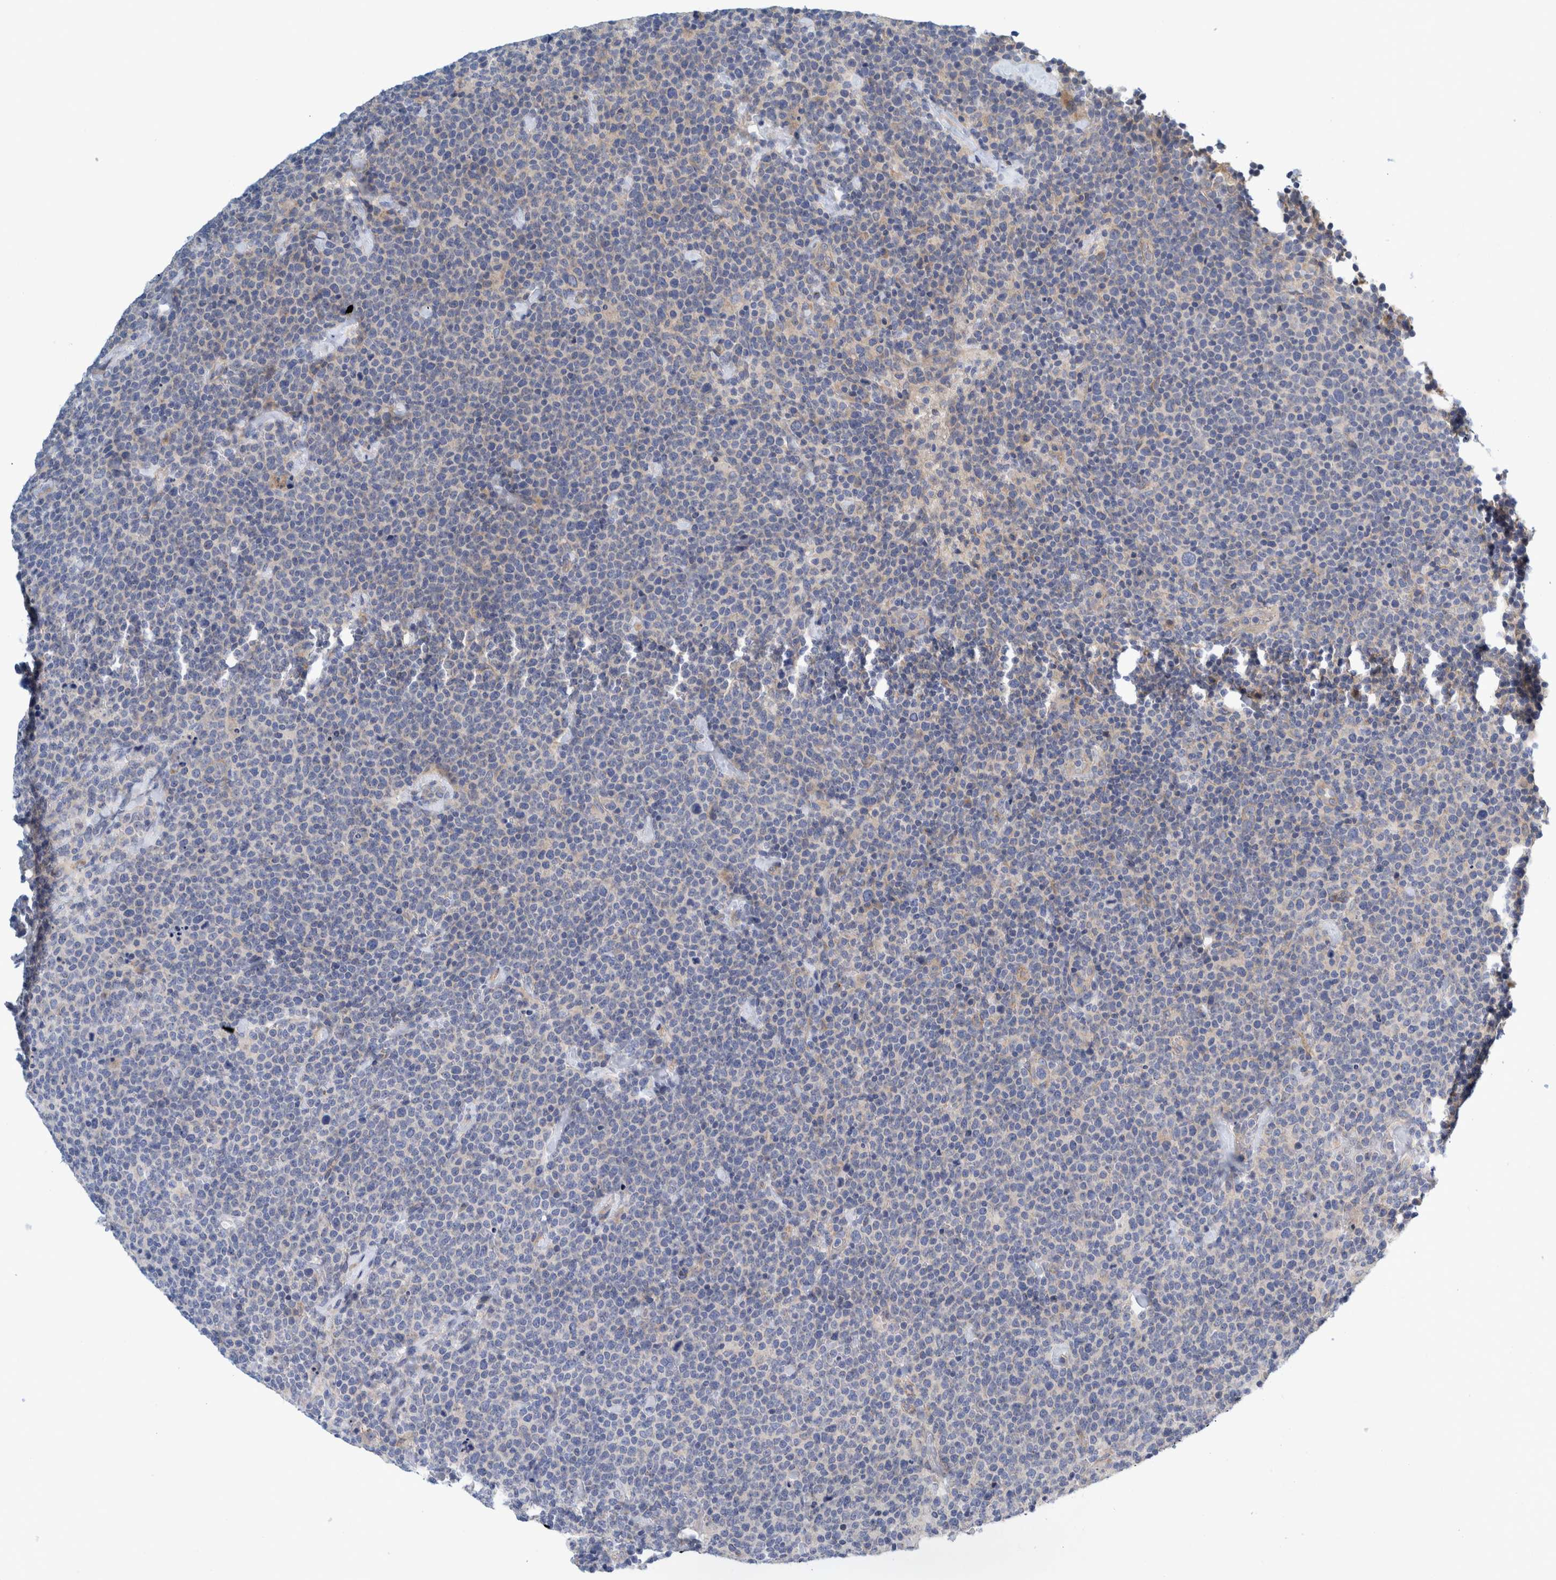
{"staining": {"intensity": "negative", "quantity": "none", "location": "none"}, "tissue": "lymphoma", "cell_type": "Tumor cells", "image_type": "cancer", "snomed": [{"axis": "morphology", "description": "Malignant lymphoma, non-Hodgkin's type, High grade"}, {"axis": "topography", "description": "Lymph node"}], "caption": "Histopathology image shows no protein expression in tumor cells of high-grade malignant lymphoma, non-Hodgkin's type tissue.", "gene": "ZNF324B", "patient": {"sex": "male", "age": 61}}